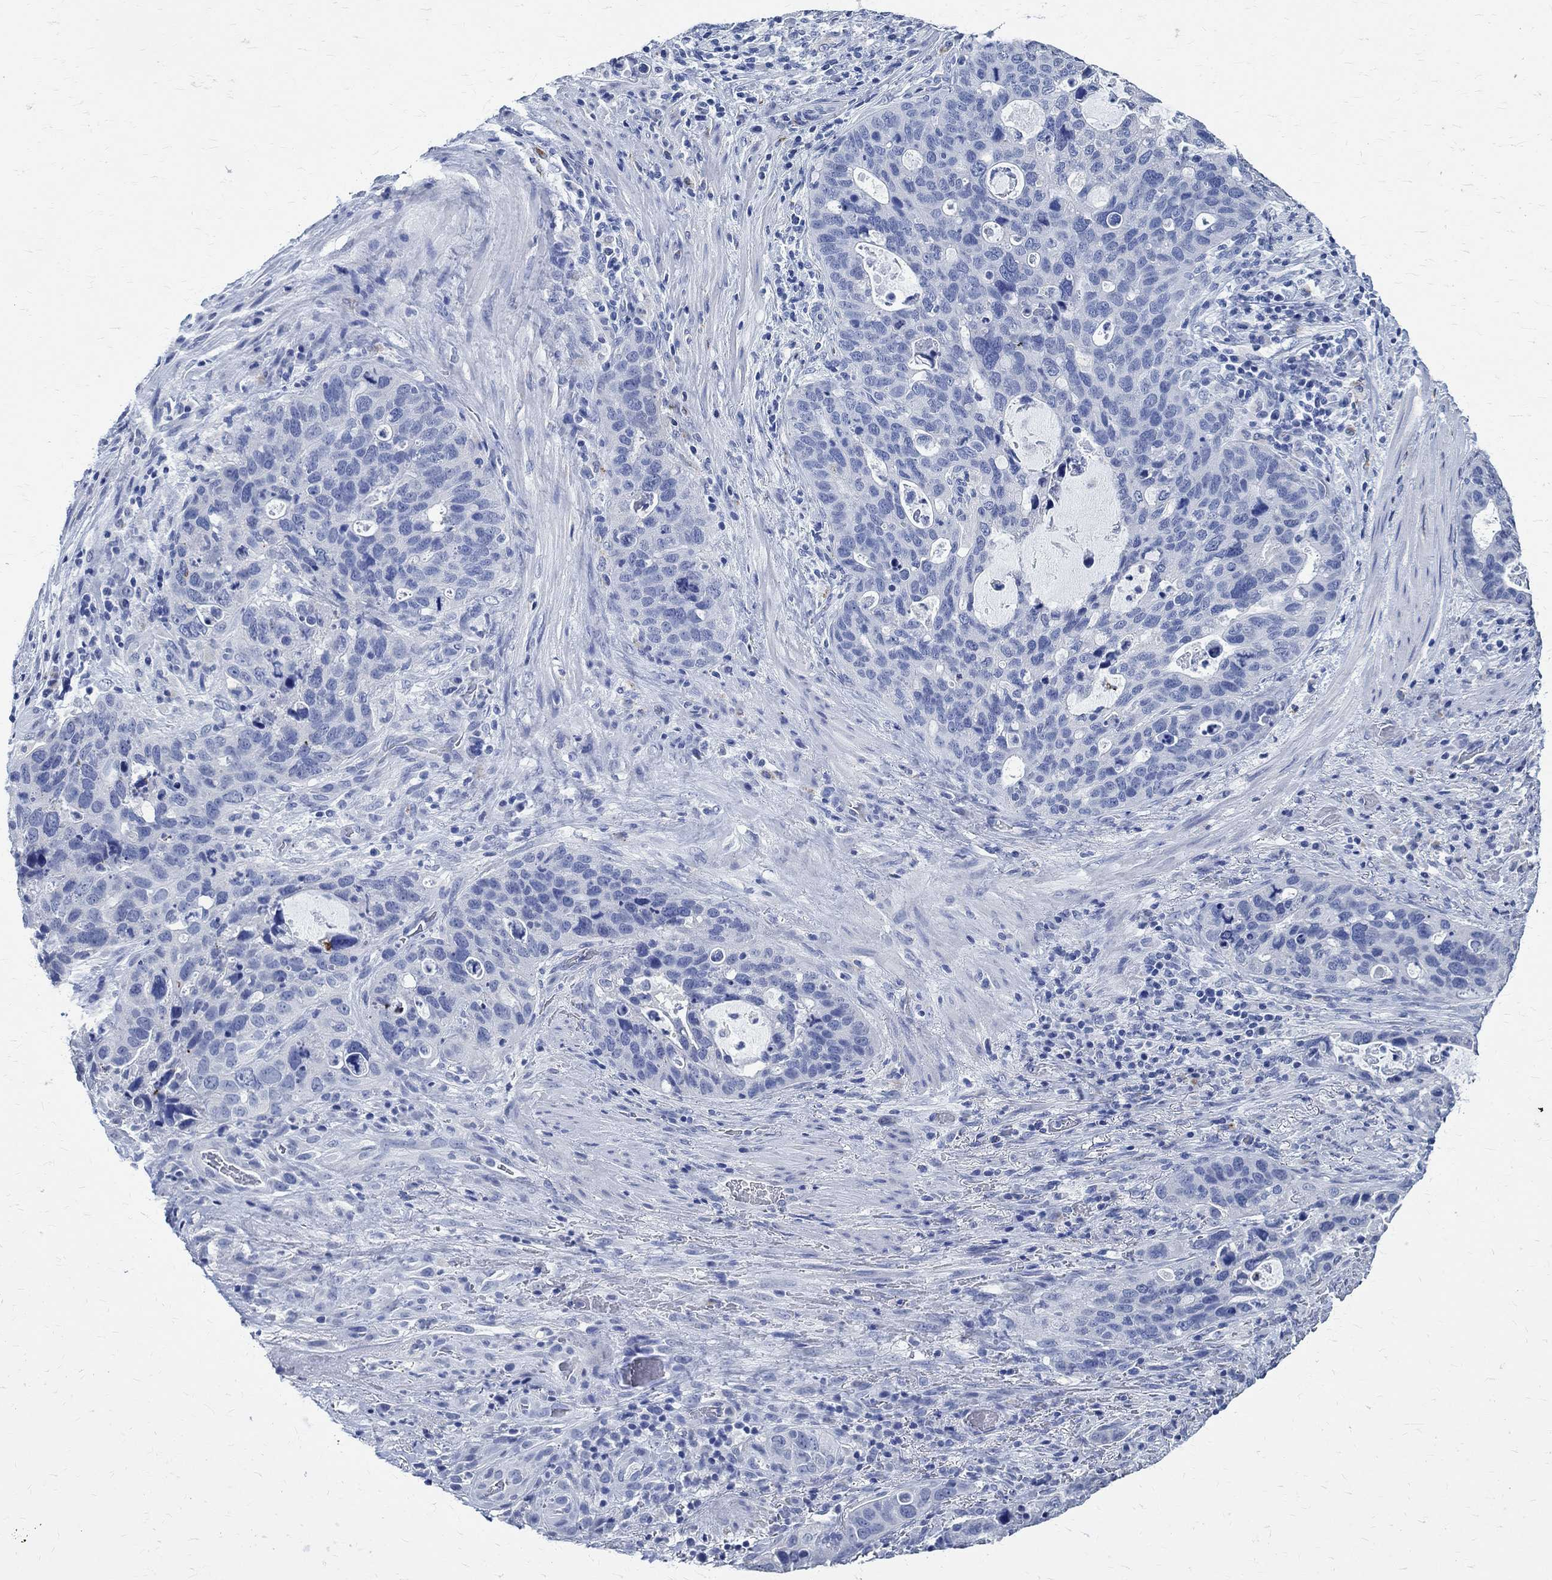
{"staining": {"intensity": "negative", "quantity": "none", "location": "none"}, "tissue": "stomach cancer", "cell_type": "Tumor cells", "image_type": "cancer", "snomed": [{"axis": "morphology", "description": "Adenocarcinoma, NOS"}, {"axis": "topography", "description": "Stomach"}], "caption": "There is no significant expression in tumor cells of adenocarcinoma (stomach).", "gene": "TMEM221", "patient": {"sex": "male", "age": 54}}